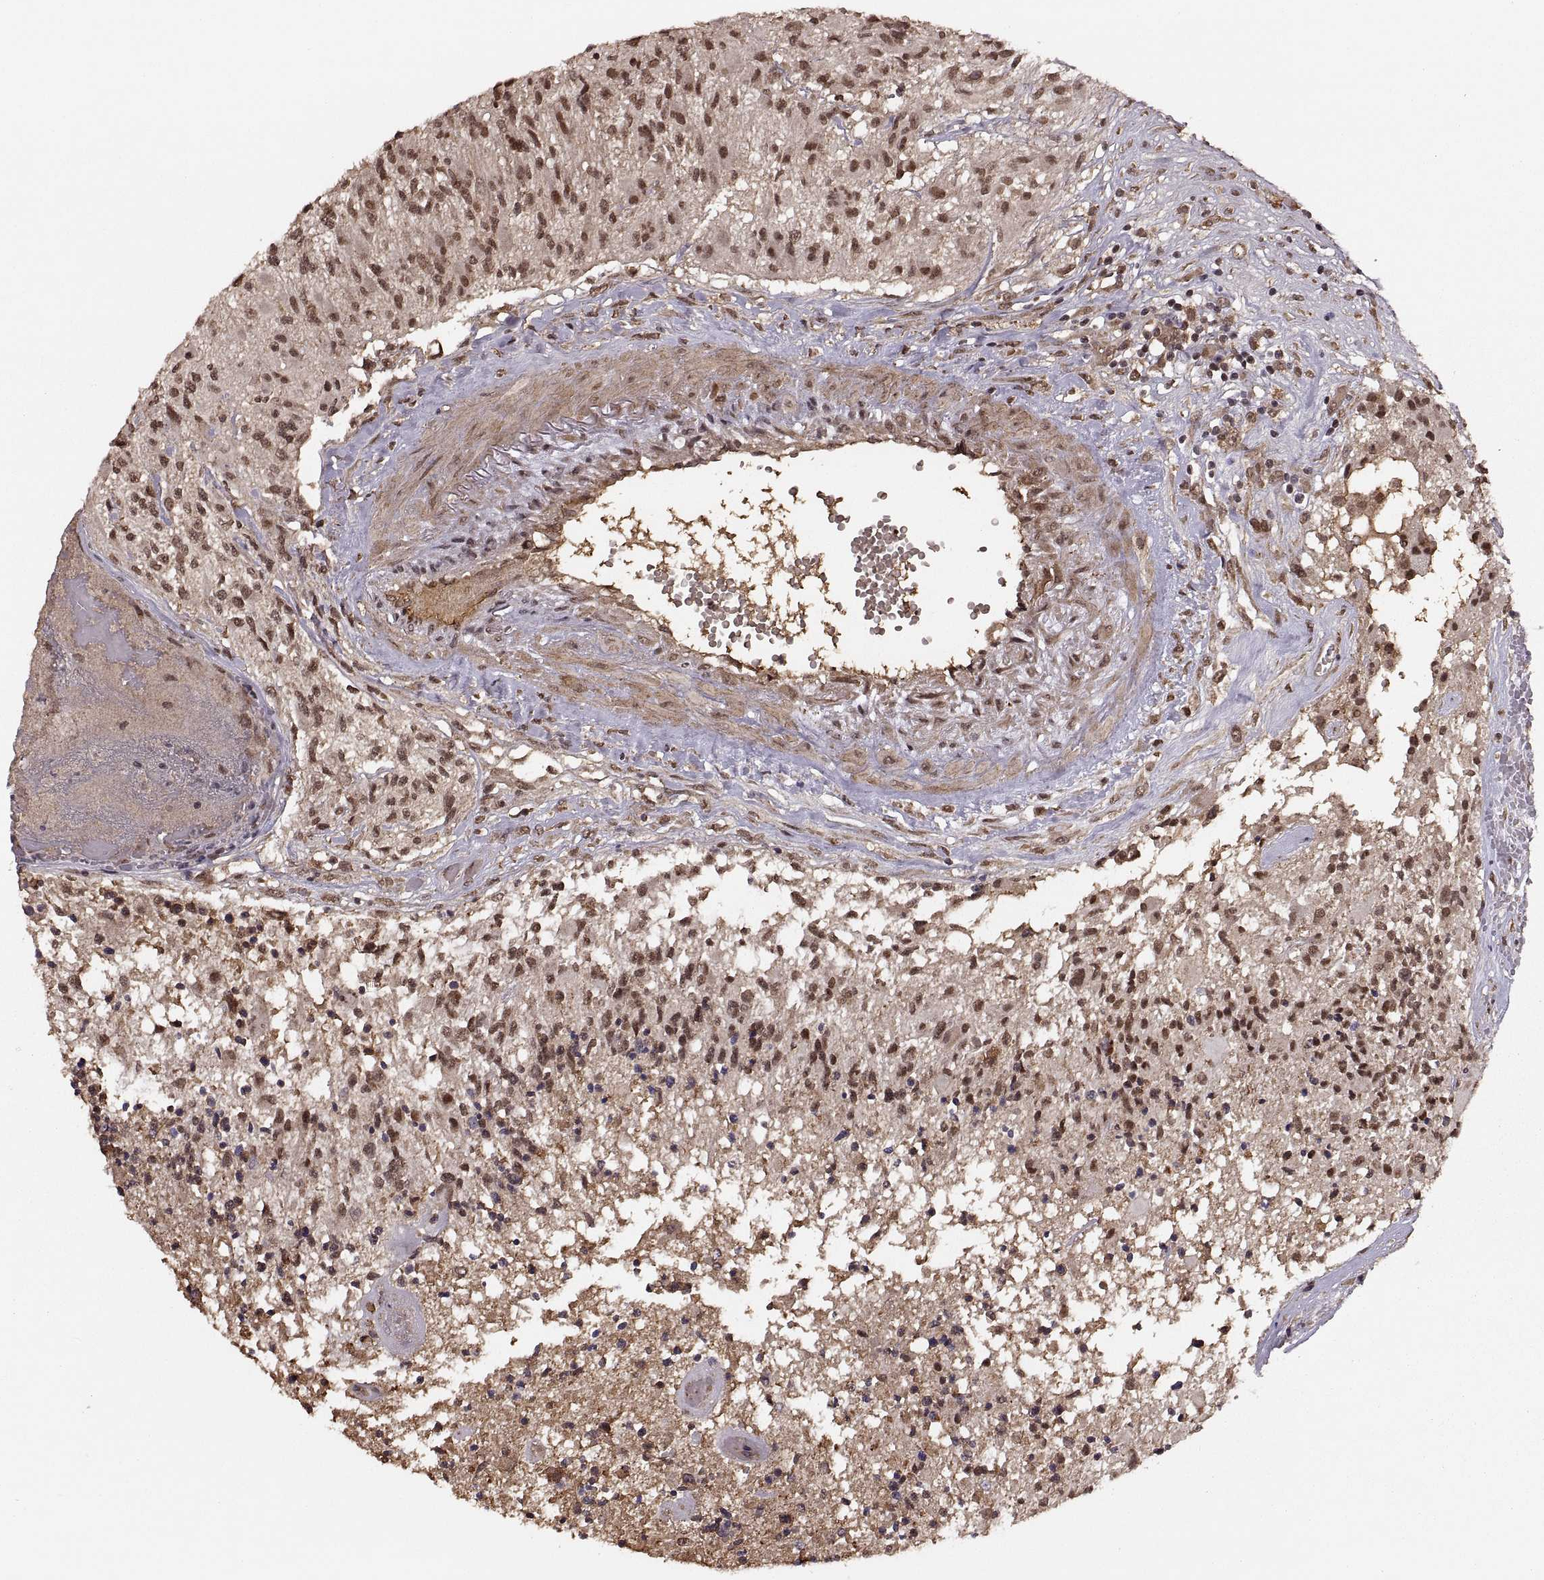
{"staining": {"intensity": "strong", "quantity": ">75%", "location": "nuclear"}, "tissue": "glioma", "cell_type": "Tumor cells", "image_type": "cancer", "snomed": [{"axis": "morphology", "description": "Glioma, malignant, High grade"}, {"axis": "topography", "description": "Brain"}], "caption": "Malignant high-grade glioma was stained to show a protein in brown. There is high levels of strong nuclear staining in about >75% of tumor cells.", "gene": "RFT1", "patient": {"sex": "female", "age": 63}}